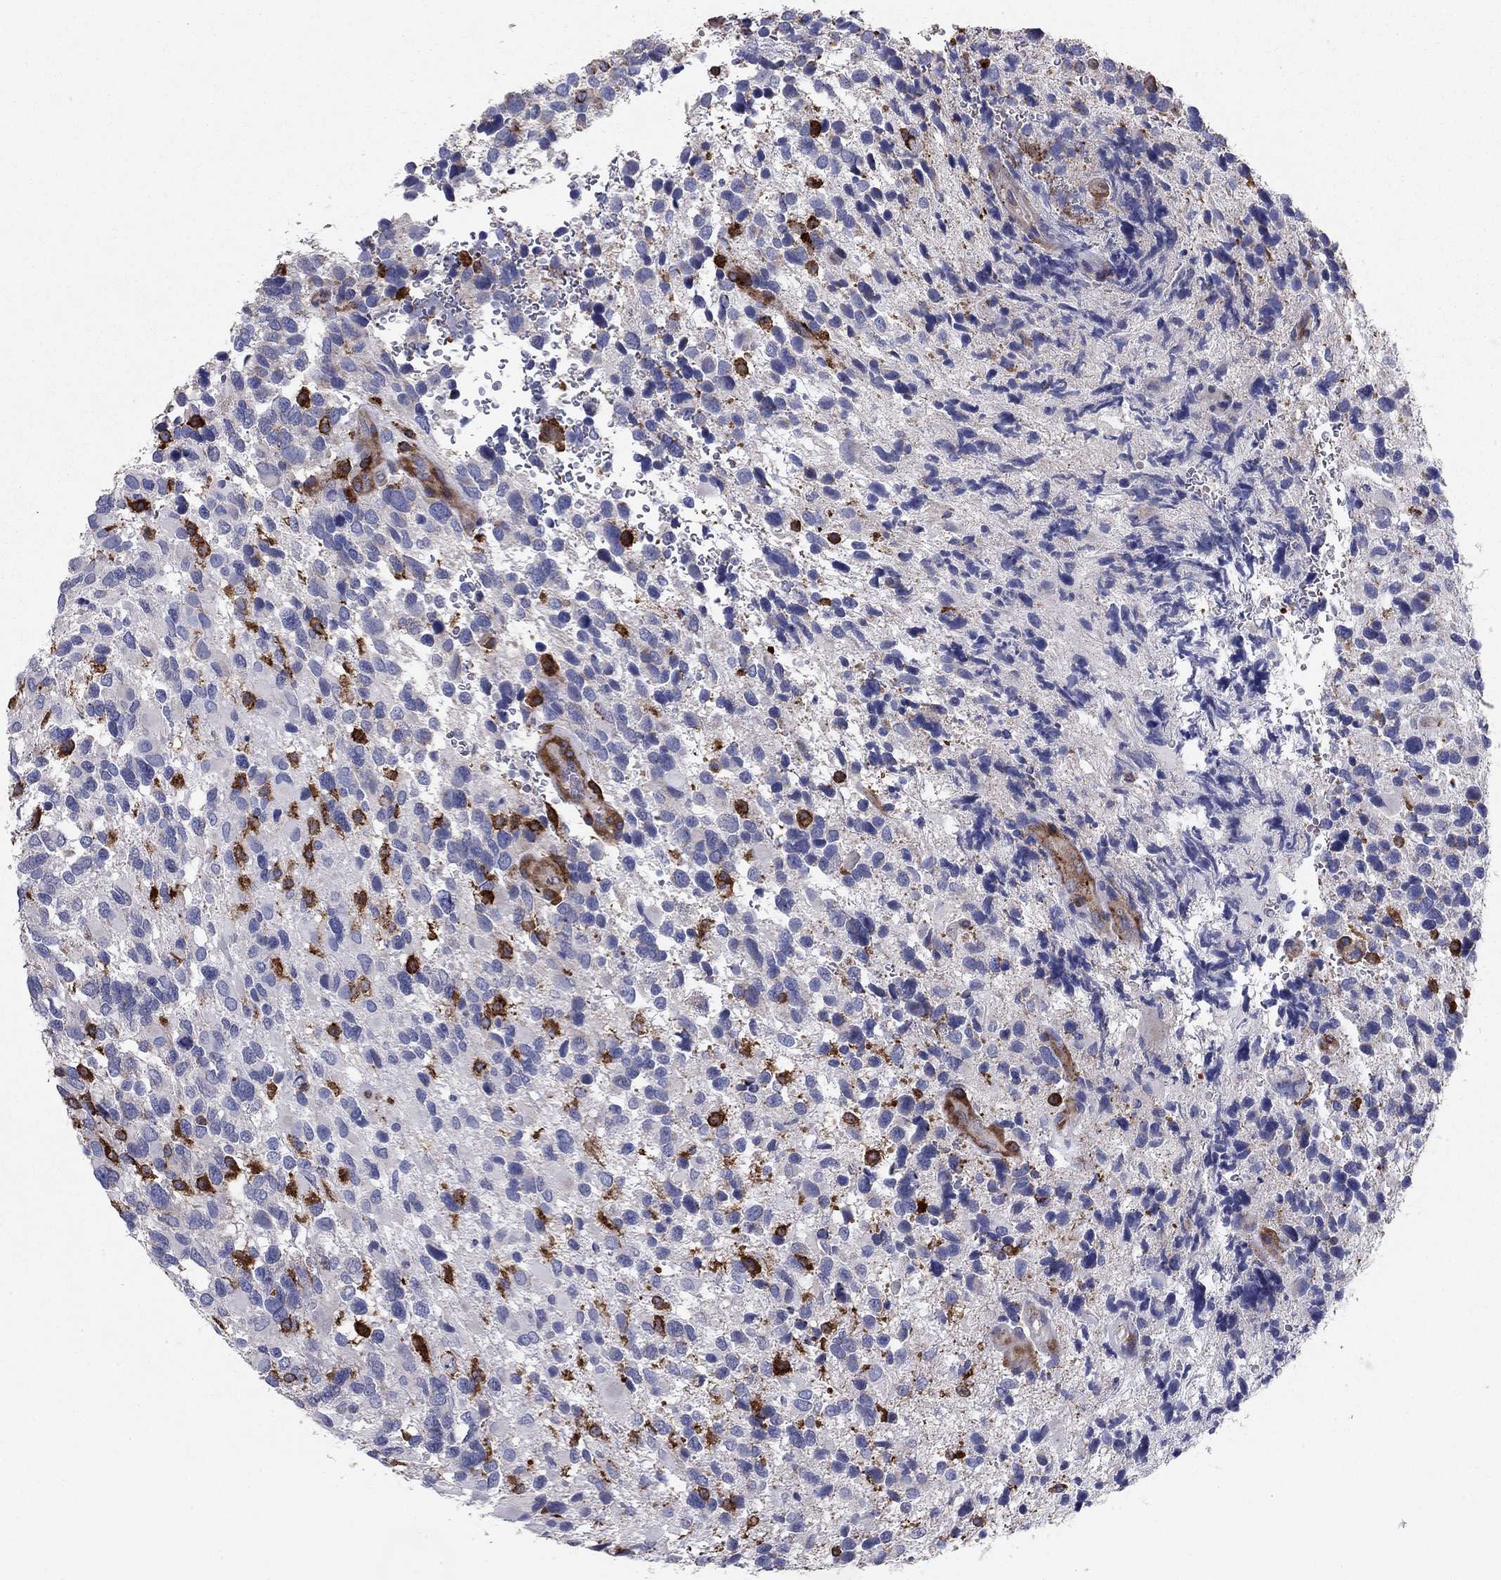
{"staining": {"intensity": "negative", "quantity": "none", "location": "none"}, "tissue": "glioma", "cell_type": "Tumor cells", "image_type": "cancer", "snomed": [{"axis": "morphology", "description": "Glioma, malignant, Low grade"}, {"axis": "topography", "description": "Brain"}], "caption": "Malignant low-grade glioma was stained to show a protein in brown. There is no significant staining in tumor cells. (DAB (3,3'-diaminobenzidine) immunohistochemistry (IHC), high magnification).", "gene": "EHBP1L1", "patient": {"sex": "female", "age": 32}}